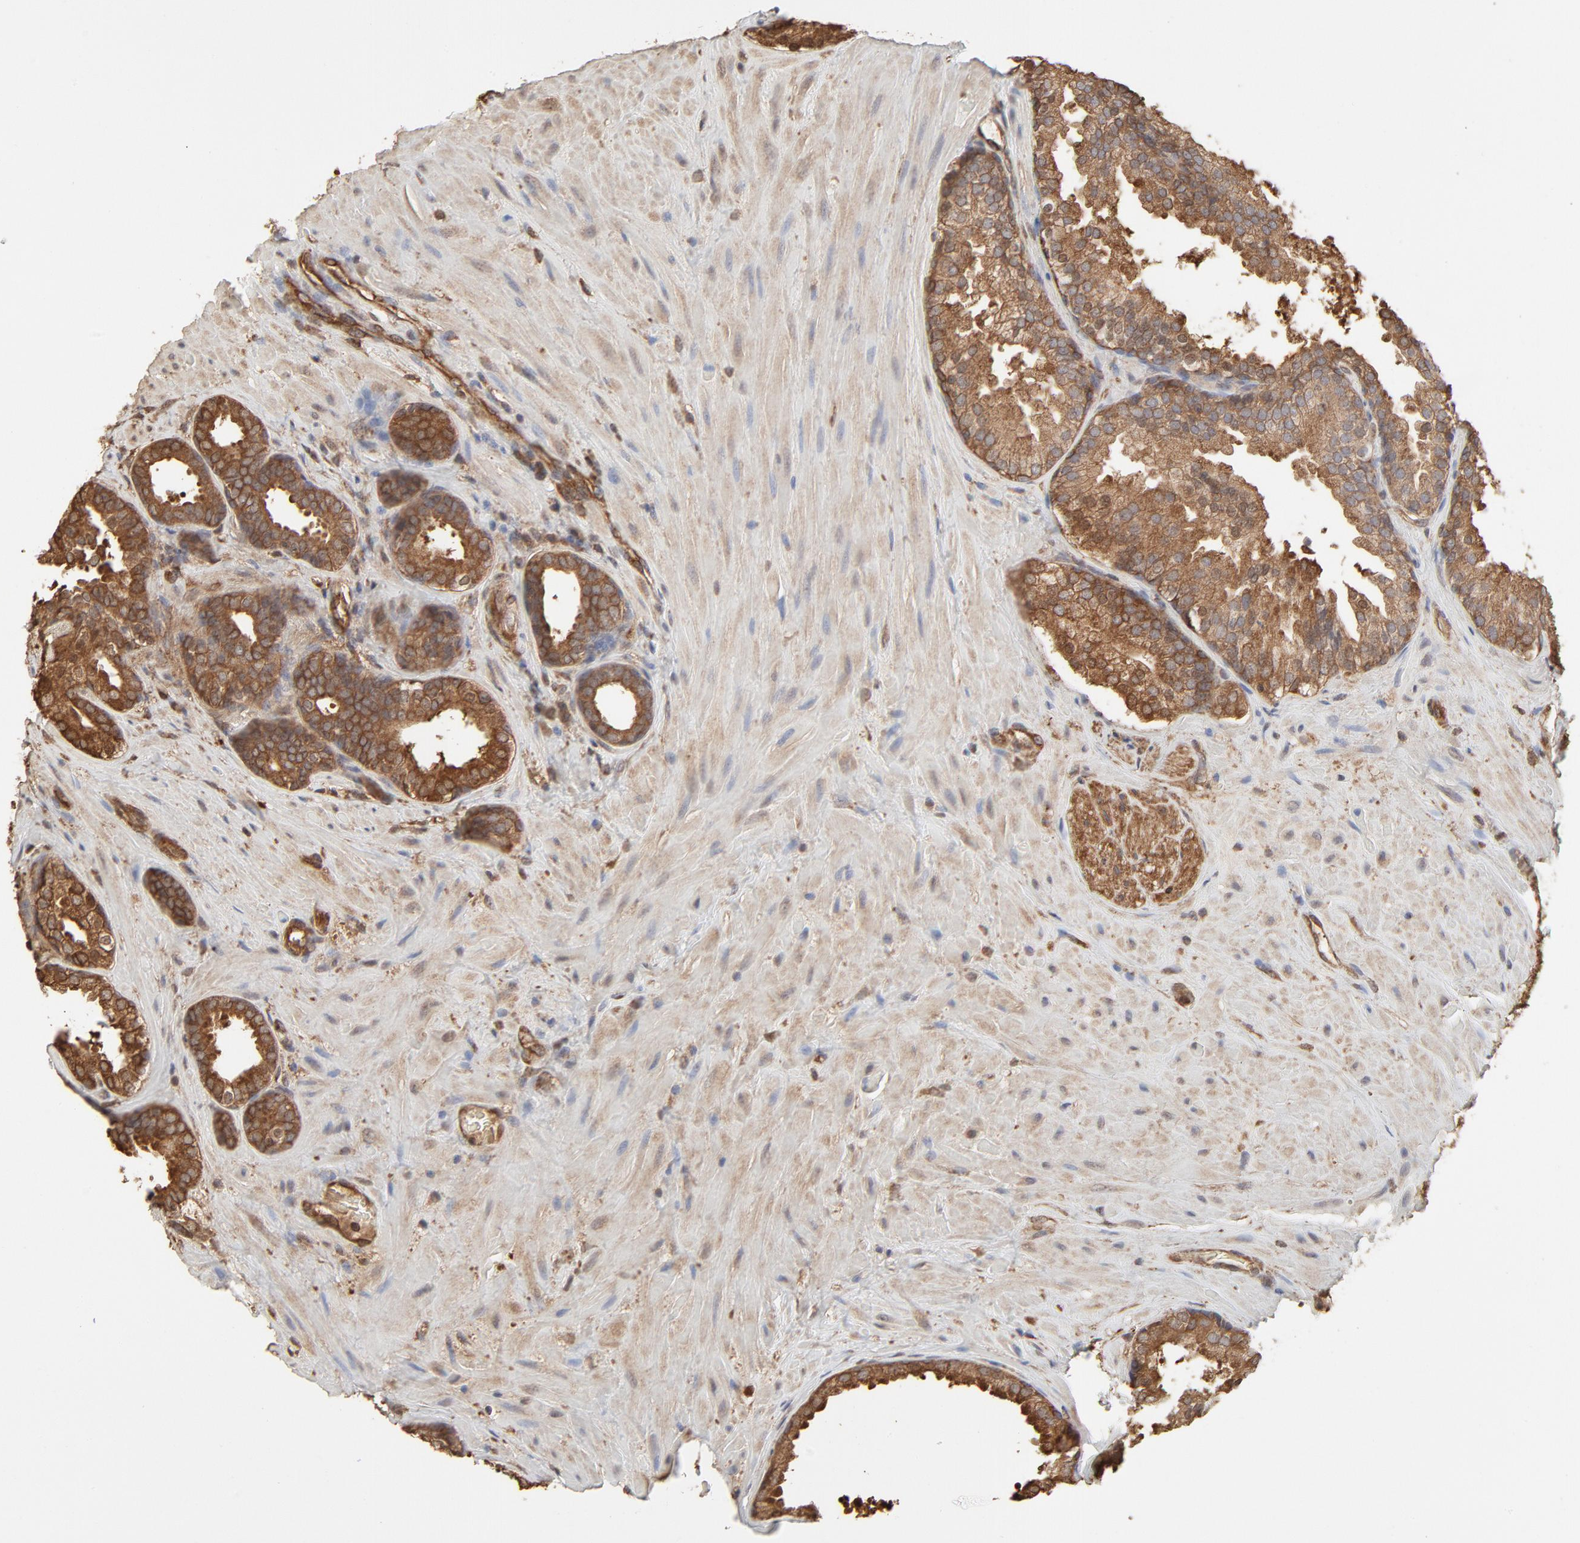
{"staining": {"intensity": "moderate", "quantity": ">75%", "location": "cytoplasmic/membranous"}, "tissue": "prostate cancer", "cell_type": "Tumor cells", "image_type": "cancer", "snomed": [{"axis": "morphology", "description": "Adenocarcinoma, High grade"}, {"axis": "topography", "description": "Prostate"}], "caption": "IHC of human prostate cancer (adenocarcinoma (high-grade)) reveals medium levels of moderate cytoplasmic/membranous expression in about >75% of tumor cells.", "gene": "PPP2CA", "patient": {"sex": "male", "age": 70}}